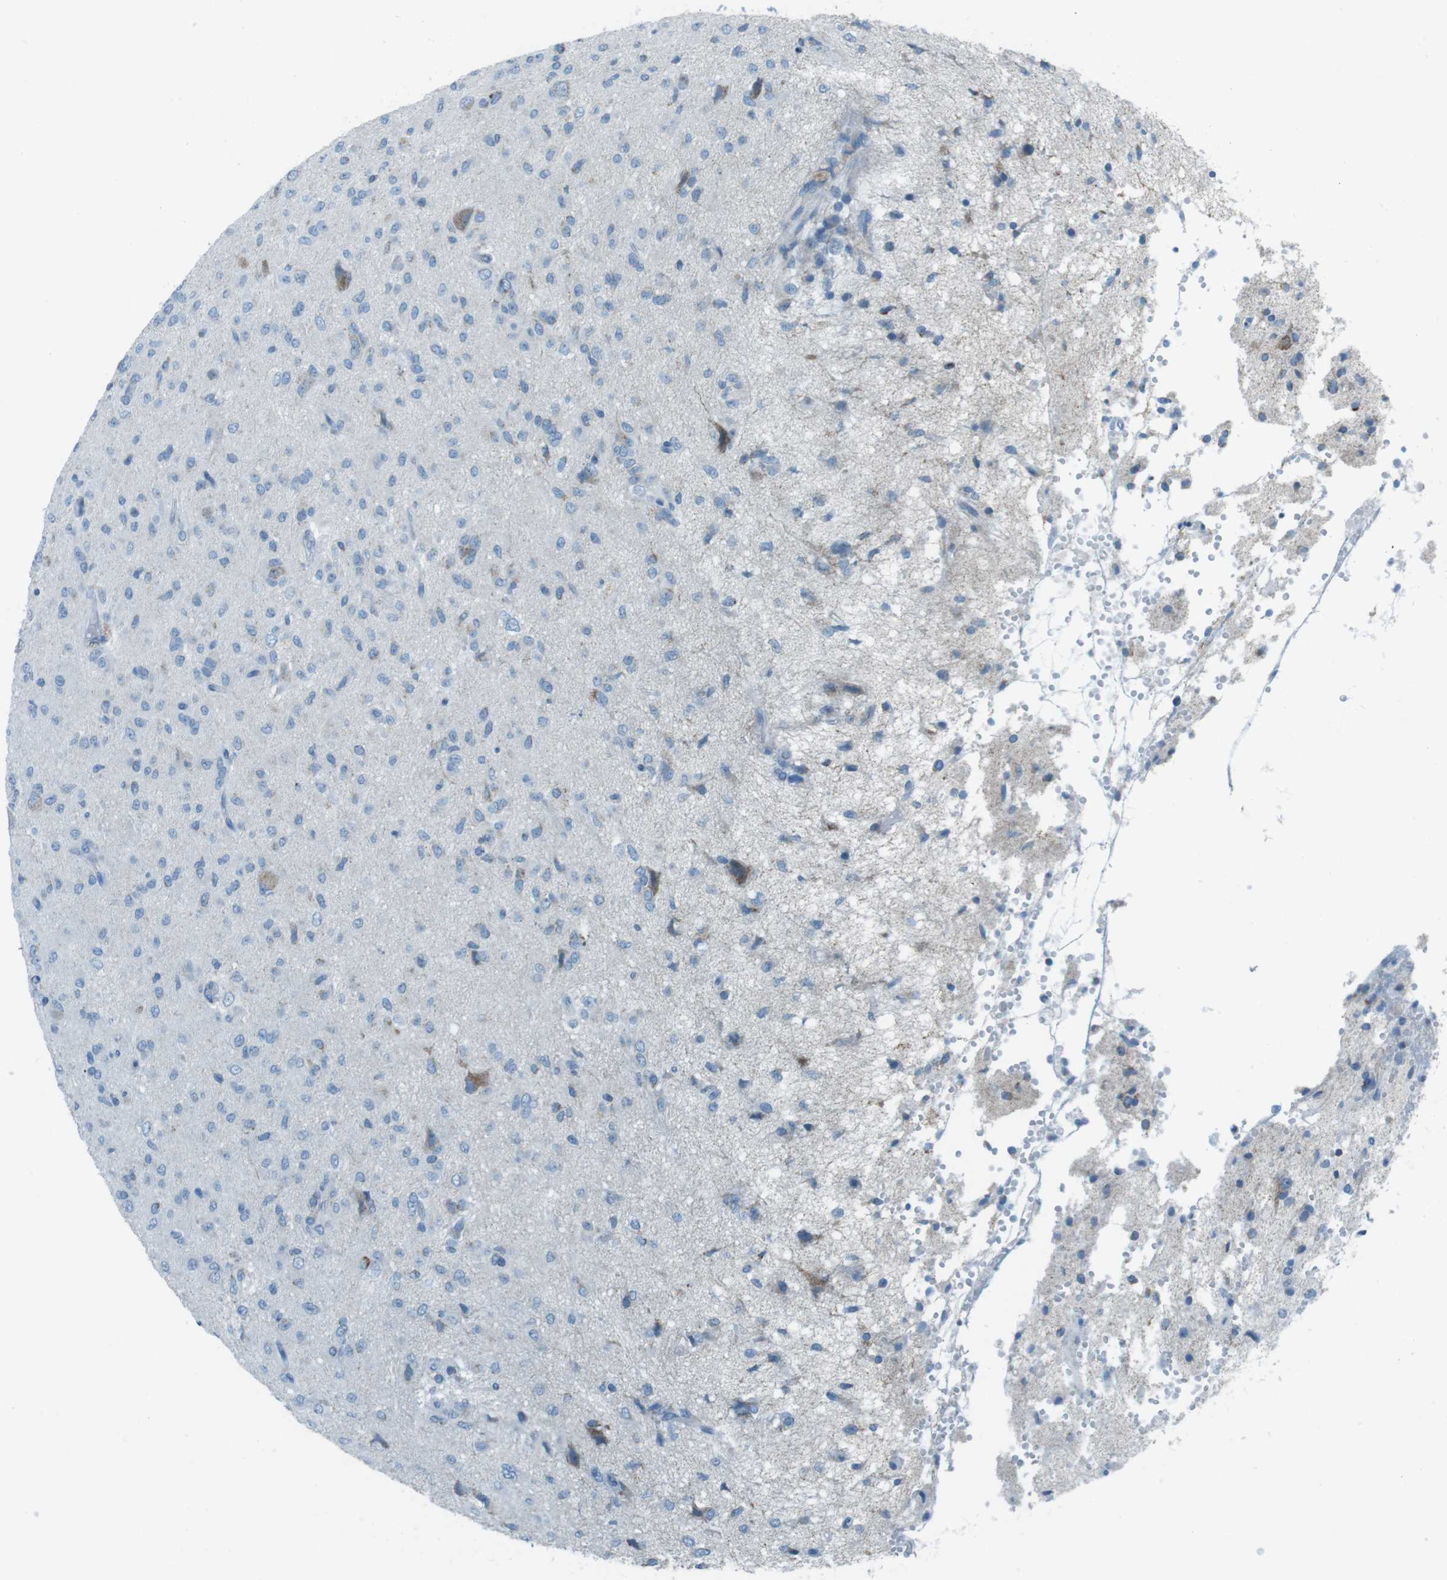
{"staining": {"intensity": "weak", "quantity": "<25%", "location": "cytoplasmic/membranous"}, "tissue": "glioma", "cell_type": "Tumor cells", "image_type": "cancer", "snomed": [{"axis": "morphology", "description": "Glioma, malignant, High grade"}, {"axis": "topography", "description": "Brain"}], "caption": "Micrograph shows no protein expression in tumor cells of glioma tissue.", "gene": "DNAJA3", "patient": {"sex": "female", "age": 59}}